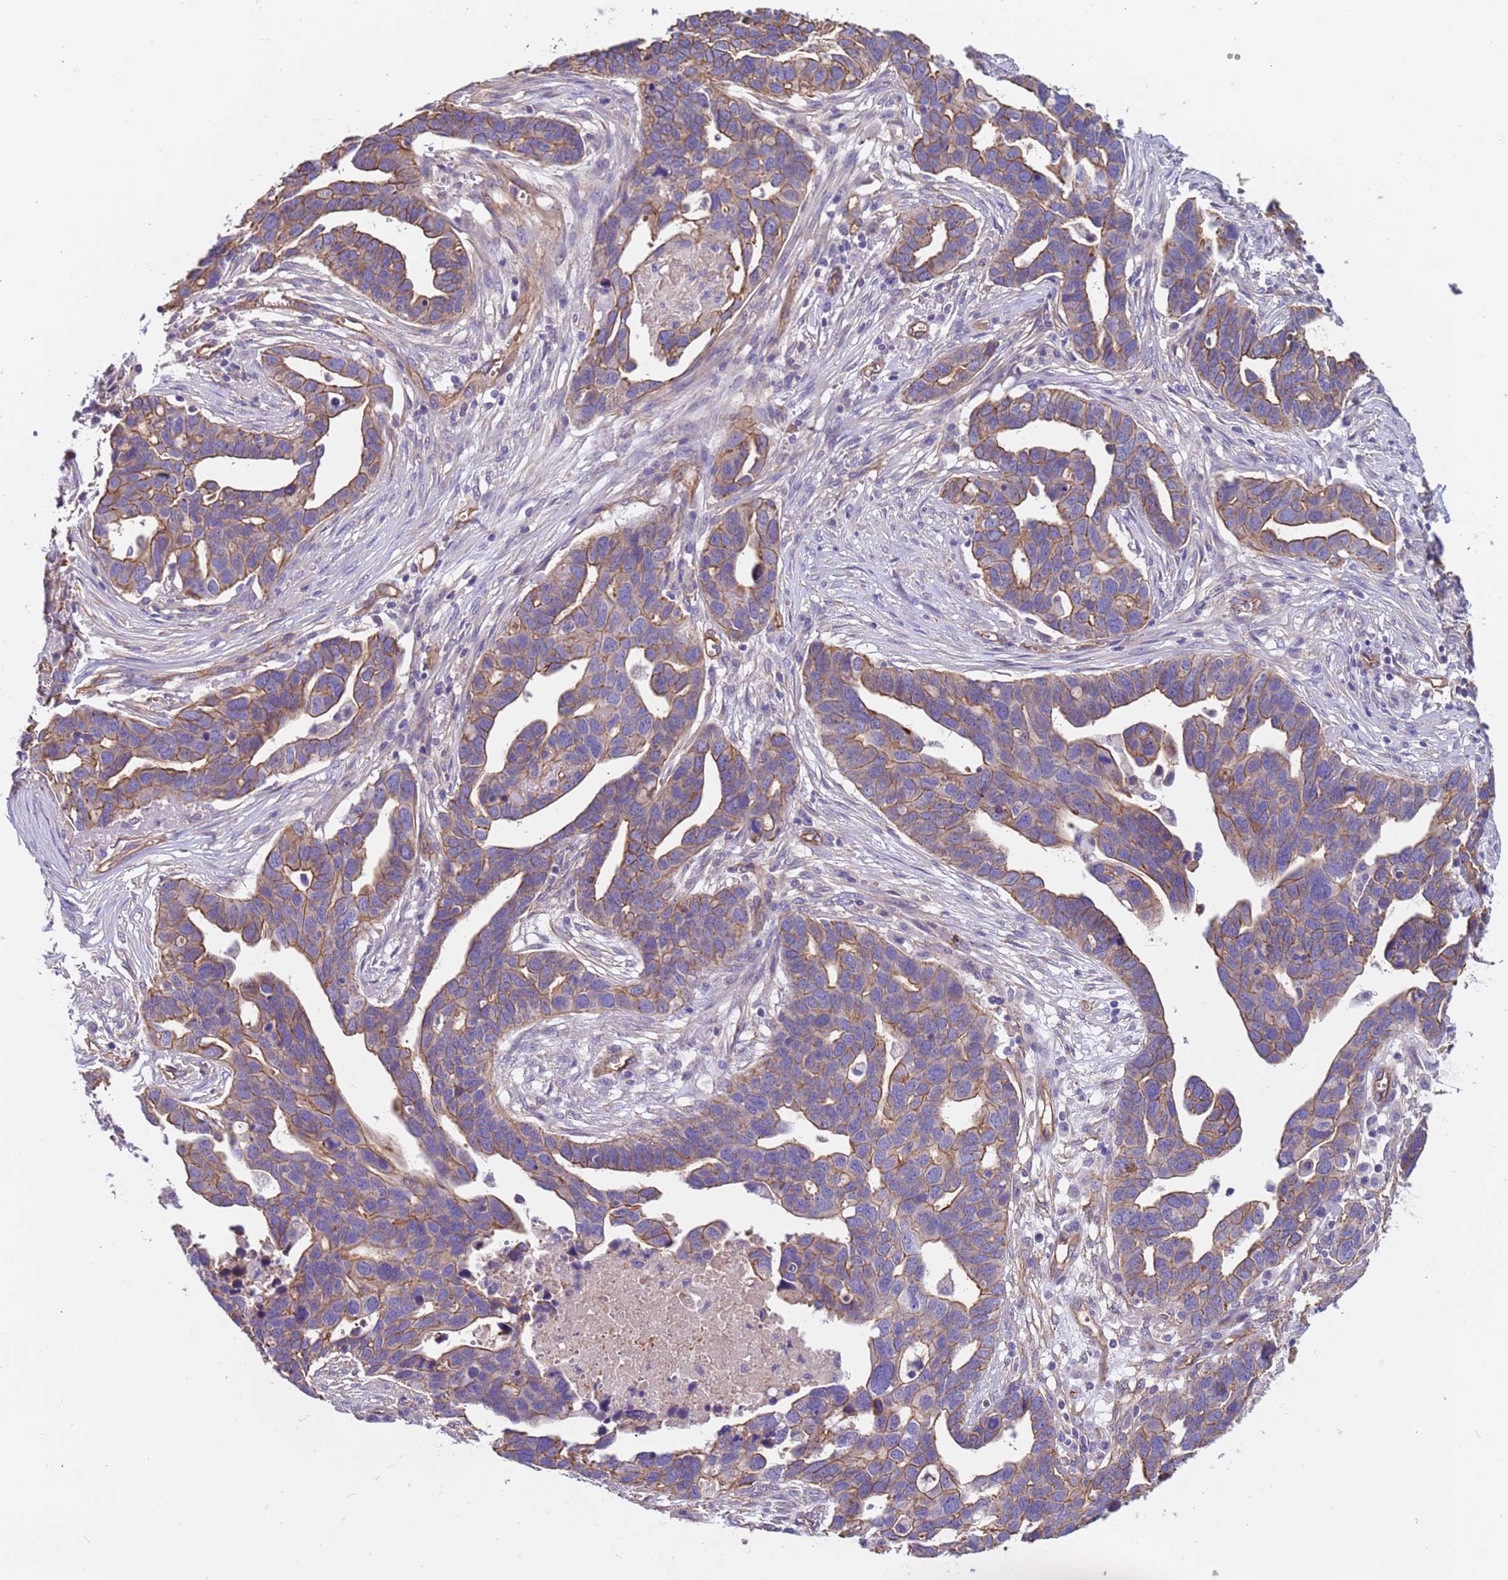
{"staining": {"intensity": "moderate", "quantity": ">75%", "location": "cytoplasmic/membranous"}, "tissue": "ovarian cancer", "cell_type": "Tumor cells", "image_type": "cancer", "snomed": [{"axis": "morphology", "description": "Cystadenocarcinoma, serous, NOS"}, {"axis": "topography", "description": "Ovary"}], "caption": "Human ovarian serous cystadenocarcinoma stained for a protein (brown) displays moderate cytoplasmic/membranous positive expression in about >75% of tumor cells.", "gene": "ZNF248", "patient": {"sex": "female", "age": 54}}